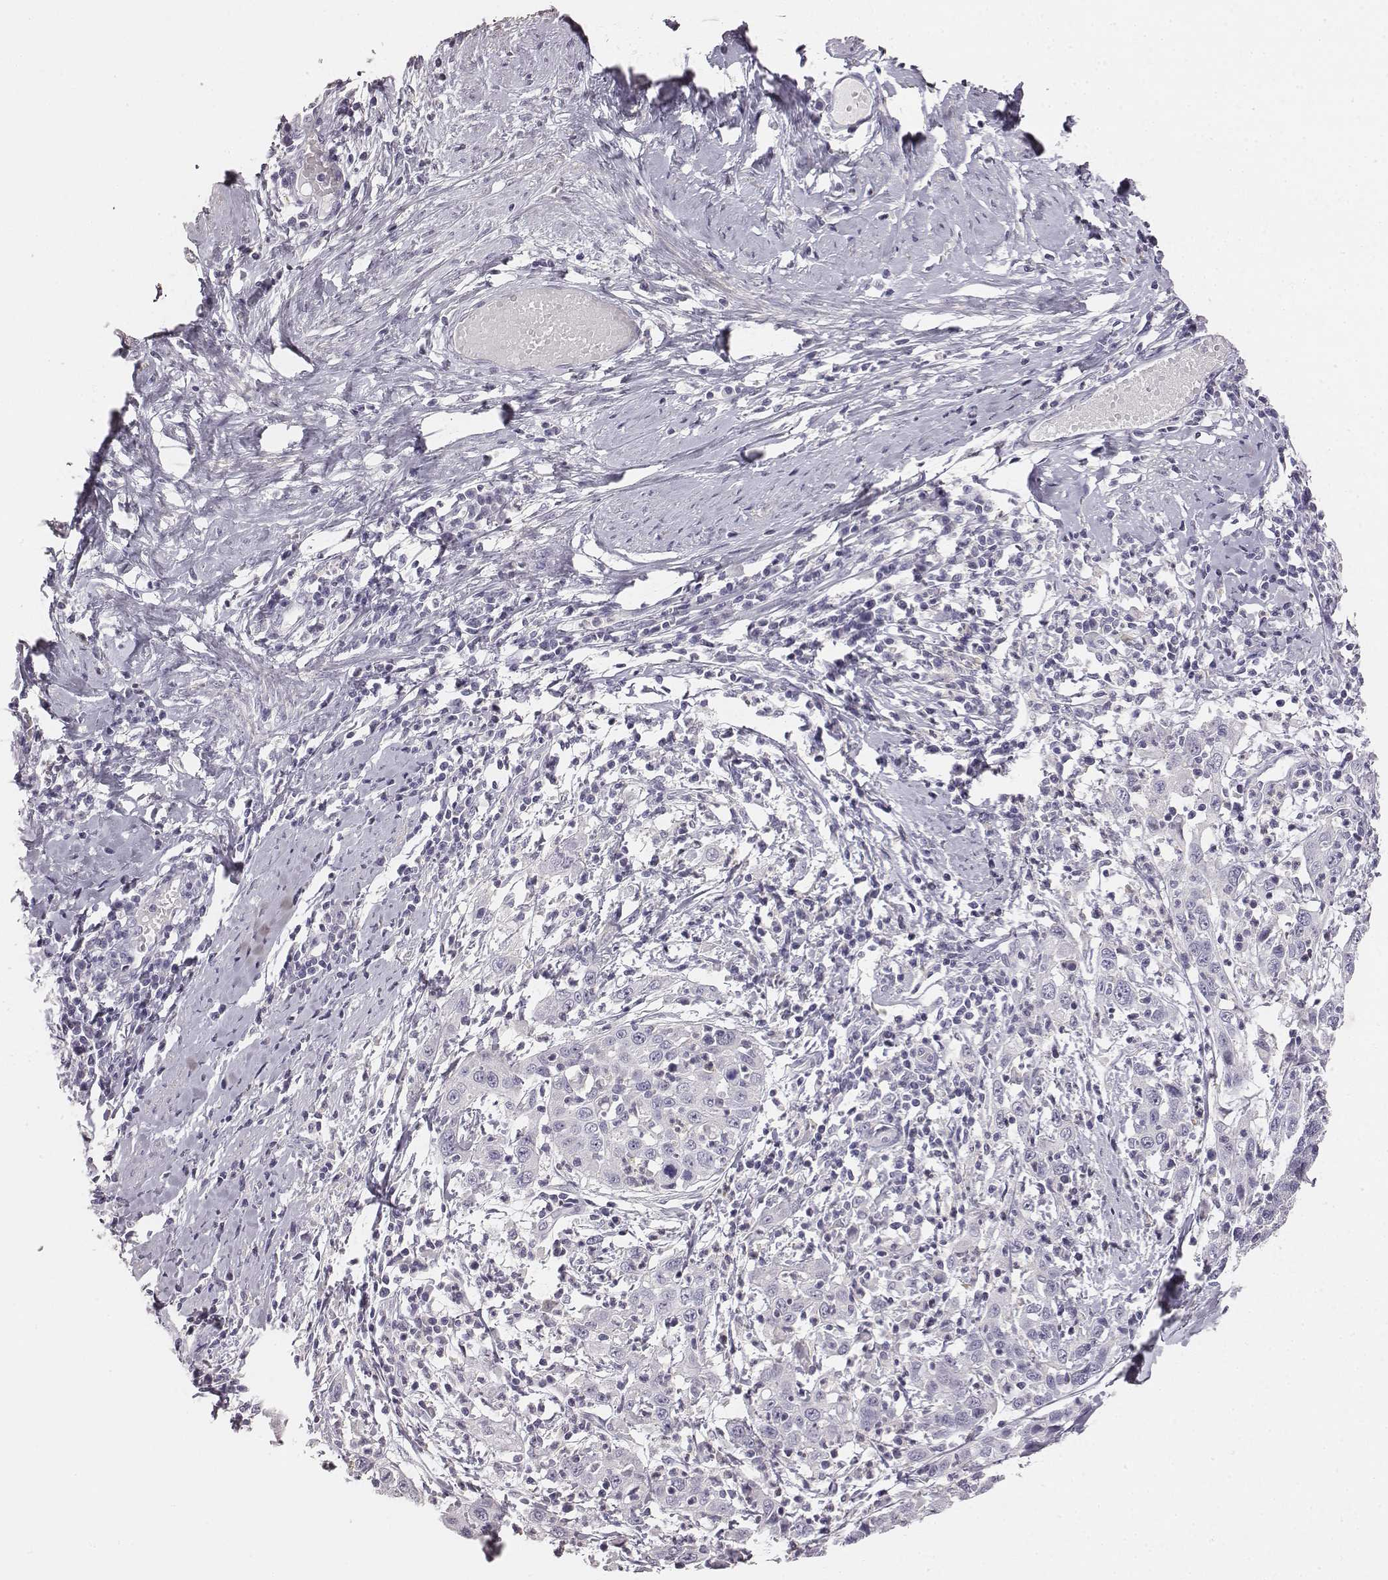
{"staining": {"intensity": "negative", "quantity": "none", "location": "none"}, "tissue": "cervical cancer", "cell_type": "Tumor cells", "image_type": "cancer", "snomed": [{"axis": "morphology", "description": "Squamous cell carcinoma, NOS"}, {"axis": "topography", "description": "Cervix"}], "caption": "Immunohistochemistry histopathology image of neoplastic tissue: human cervical squamous cell carcinoma stained with DAB (3,3'-diaminobenzidine) reveals no significant protein expression in tumor cells. (DAB IHC, high magnification).", "gene": "ADAM7", "patient": {"sex": "female", "age": 46}}